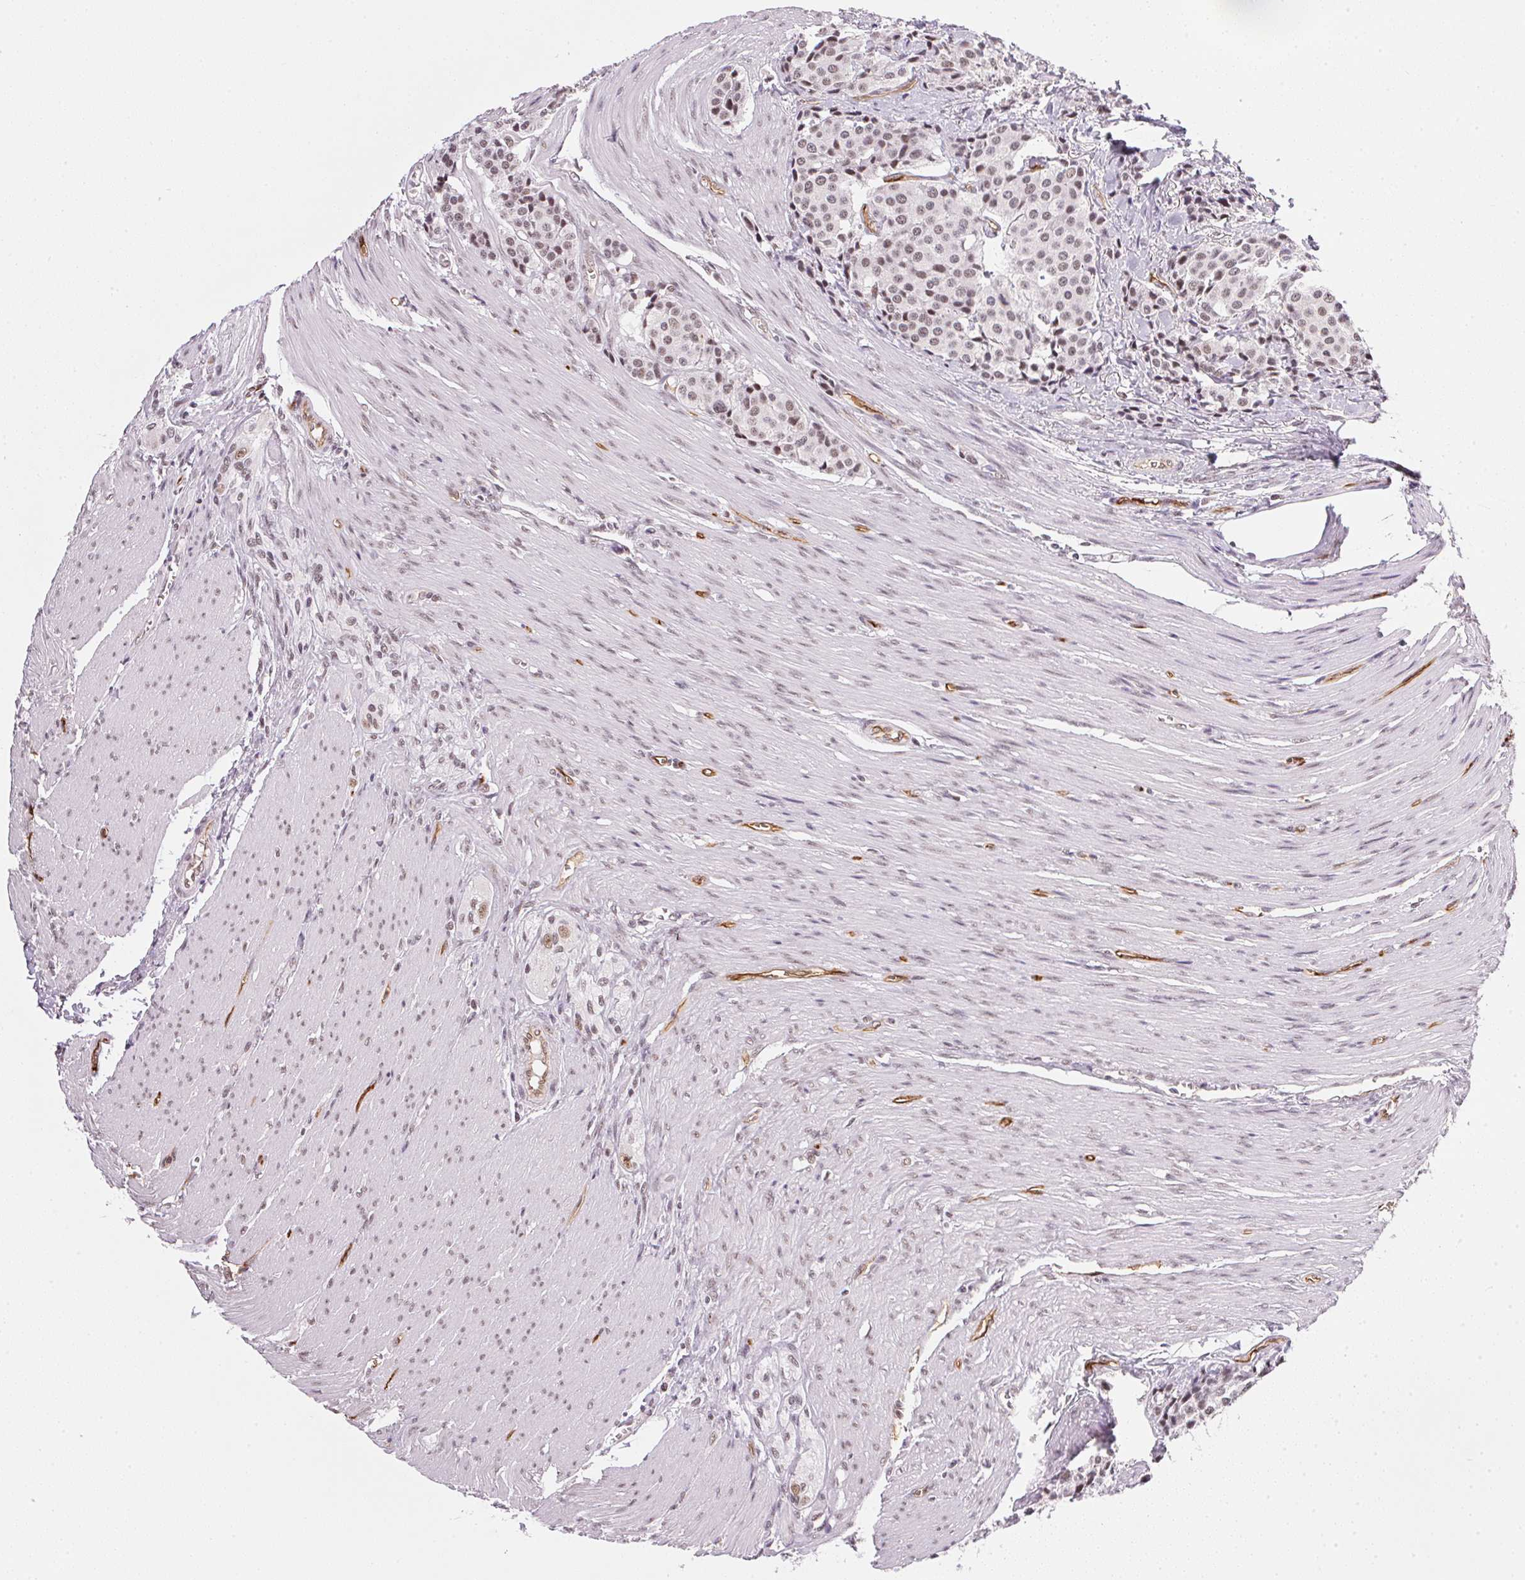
{"staining": {"intensity": "weak", "quantity": ">75%", "location": "nuclear"}, "tissue": "carcinoid", "cell_type": "Tumor cells", "image_type": "cancer", "snomed": [{"axis": "morphology", "description": "Carcinoid, malignant, NOS"}, {"axis": "topography", "description": "Small intestine"}], "caption": "This micrograph shows IHC staining of carcinoid, with low weak nuclear staining in approximately >75% of tumor cells.", "gene": "SRSF7", "patient": {"sex": "male", "age": 73}}